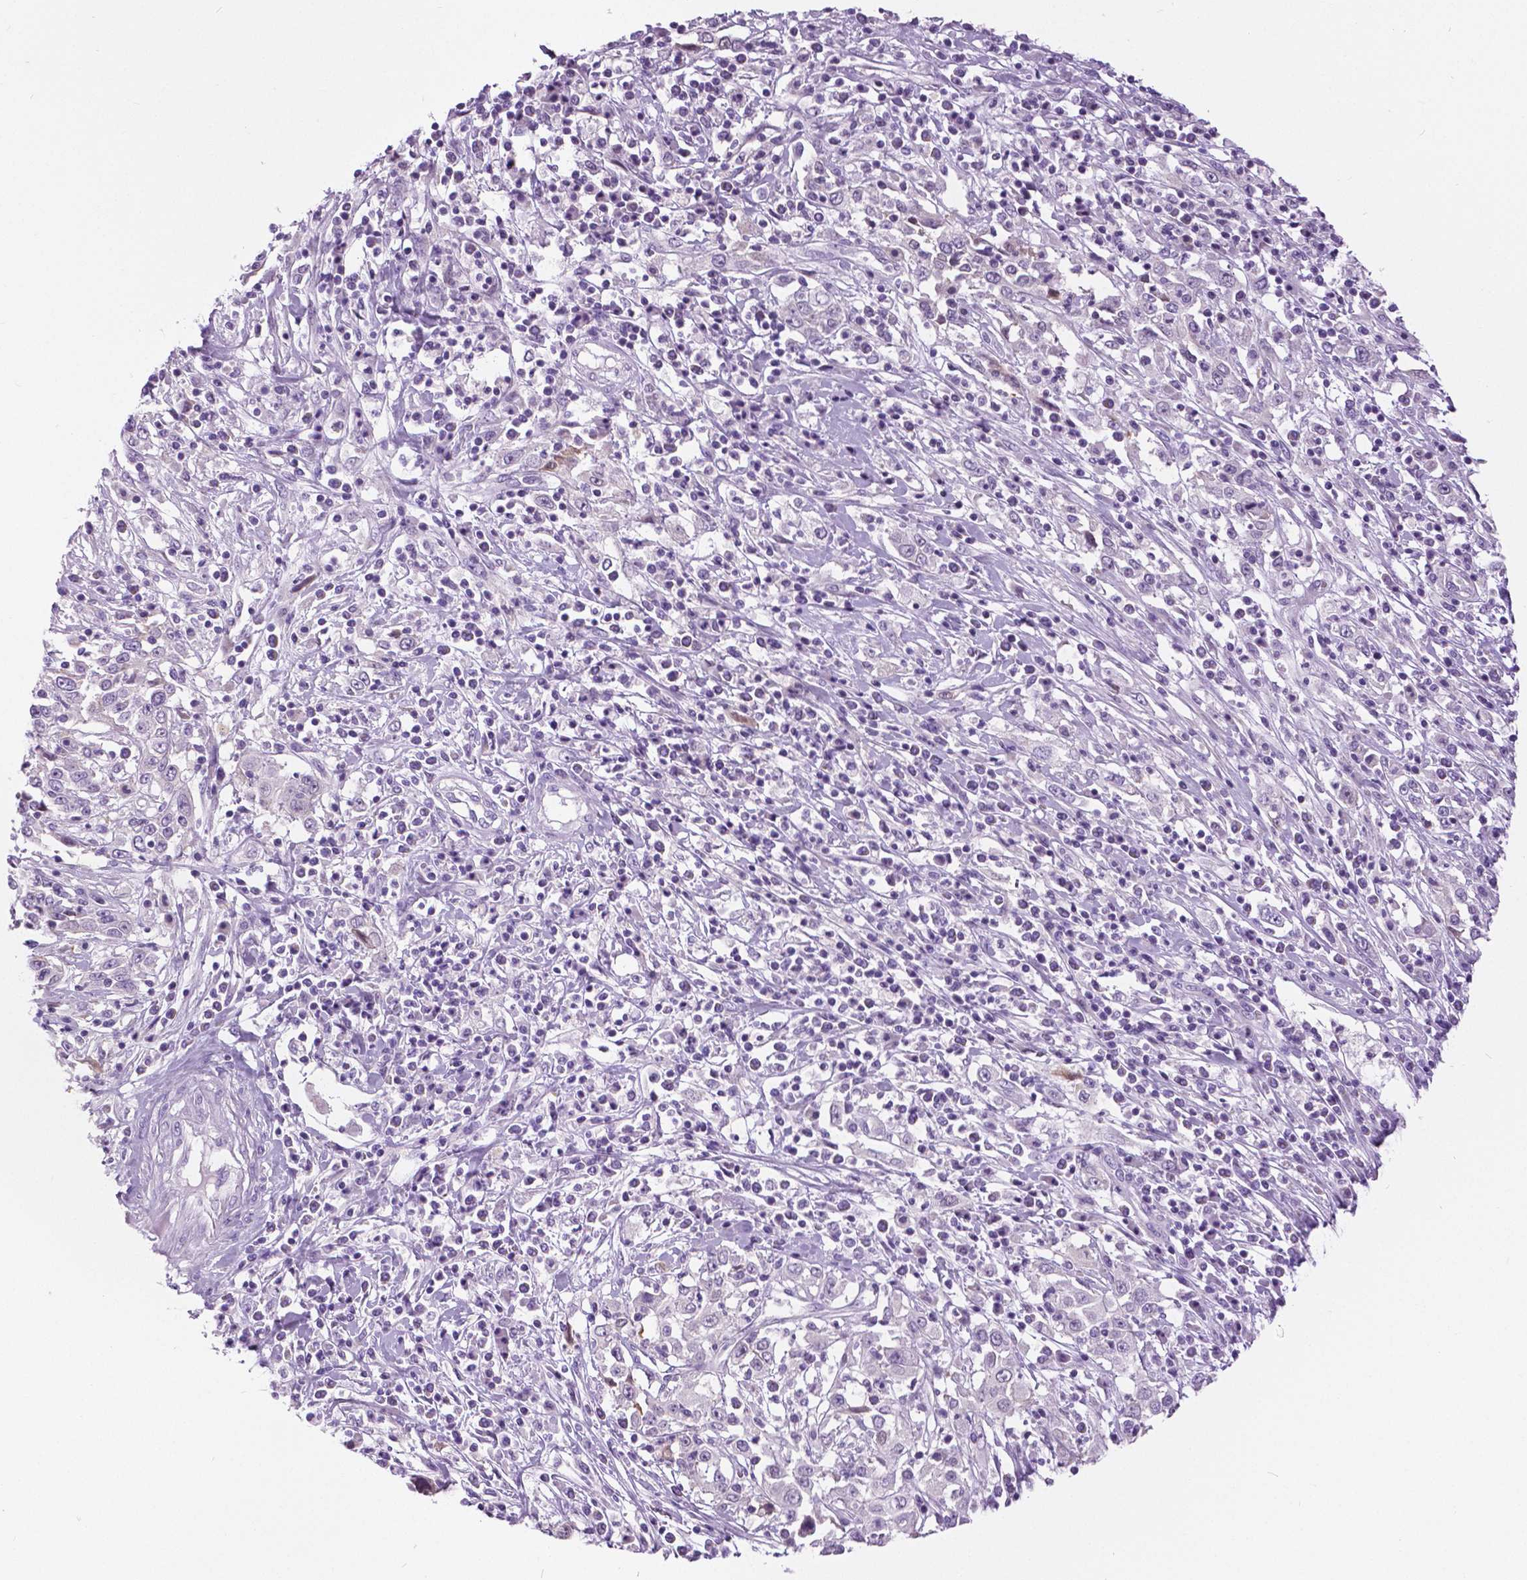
{"staining": {"intensity": "negative", "quantity": "none", "location": "none"}, "tissue": "cervical cancer", "cell_type": "Tumor cells", "image_type": "cancer", "snomed": [{"axis": "morphology", "description": "Adenocarcinoma, NOS"}, {"axis": "topography", "description": "Cervix"}], "caption": "A histopathology image of human cervical adenocarcinoma is negative for staining in tumor cells. Brightfield microscopy of IHC stained with DAB (3,3'-diaminobenzidine) (brown) and hematoxylin (blue), captured at high magnification.", "gene": "TP53TG5", "patient": {"sex": "female", "age": 40}}